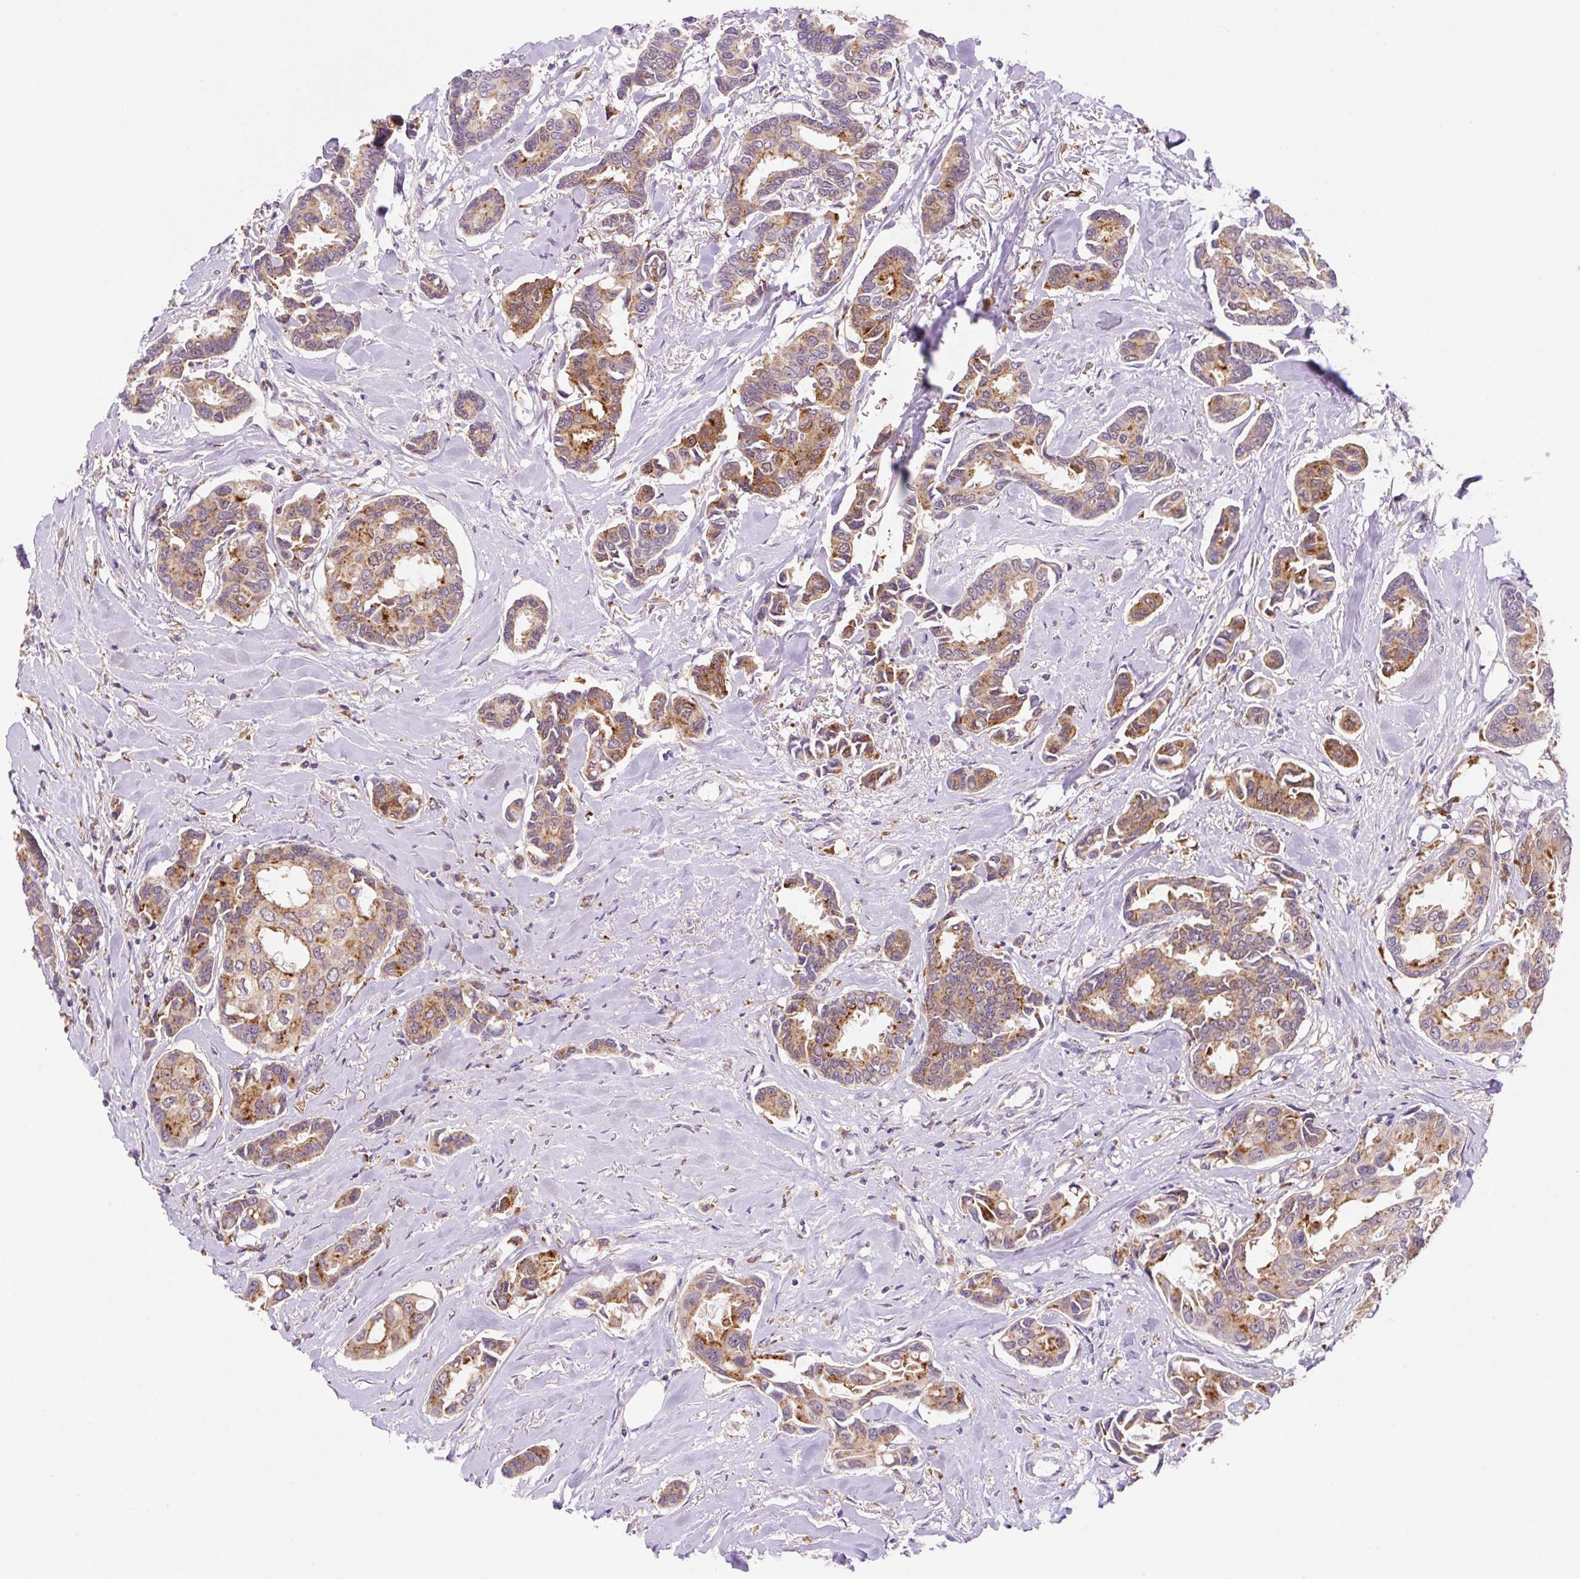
{"staining": {"intensity": "moderate", "quantity": ">75%", "location": "cytoplasmic/membranous"}, "tissue": "breast cancer", "cell_type": "Tumor cells", "image_type": "cancer", "snomed": [{"axis": "morphology", "description": "Duct carcinoma"}, {"axis": "topography", "description": "Breast"}], "caption": "An image showing moderate cytoplasmic/membranous staining in about >75% of tumor cells in breast cancer, as visualized by brown immunohistochemical staining.", "gene": "CEBPZOS", "patient": {"sex": "female", "age": 73}}